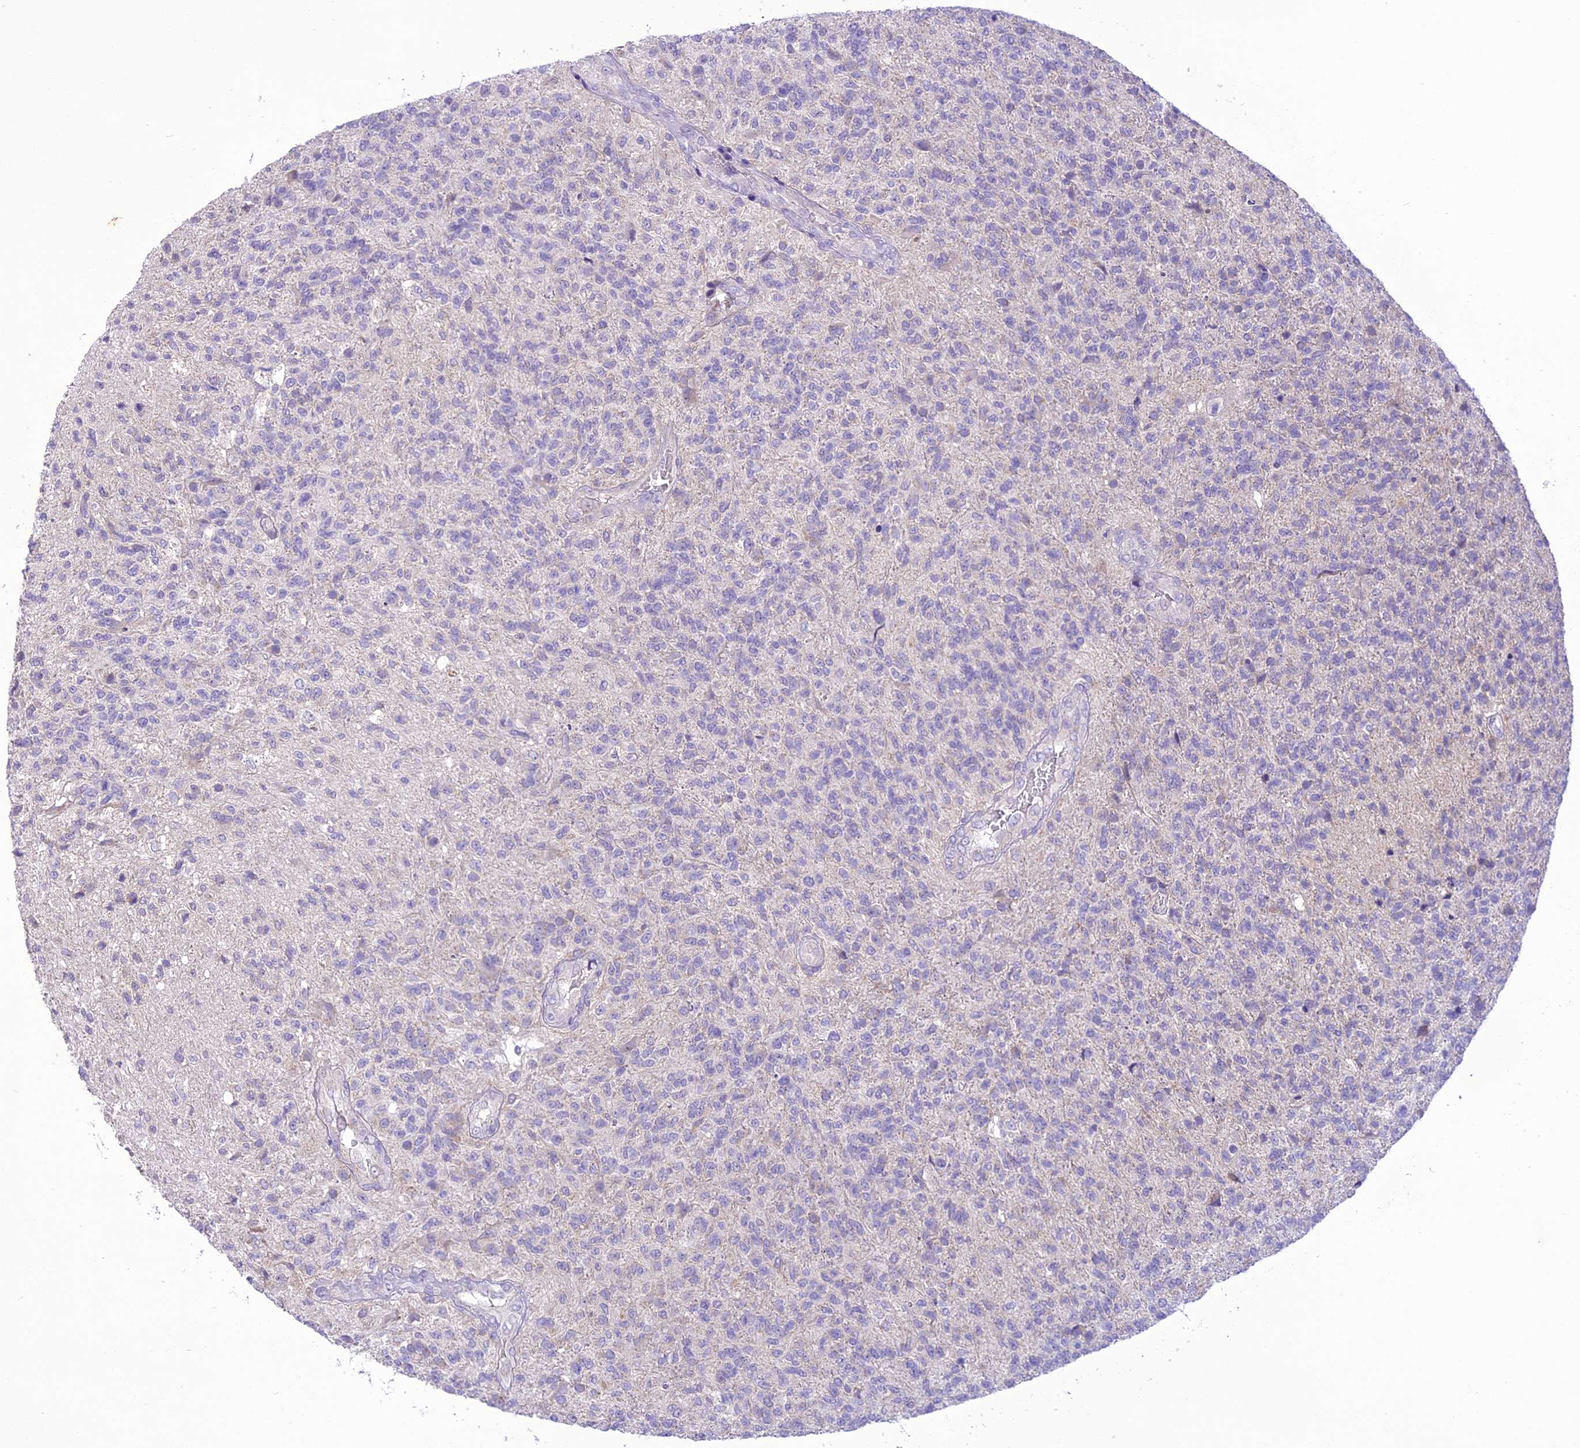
{"staining": {"intensity": "negative", "quantity": "none", "location": "none"}, "tissue": "glioma", "cell_type": "Tumor cells", "image_type": "cancer", "snomed": [{"axis": "morphology", "description": "Glioma, malignant, High grade"}, {"axis": "topography", "description": "Brain"}], "caption": "Immunohistochemical staining of human glioma displays no significant positivity in tumor cells. (Stains: DAB IHC with hematoxylin counter stain, Microscopy: brightfield microscopy at high magnification).", "gene": "SCRT1", "patient": {"sex": "male", "age": 56}}